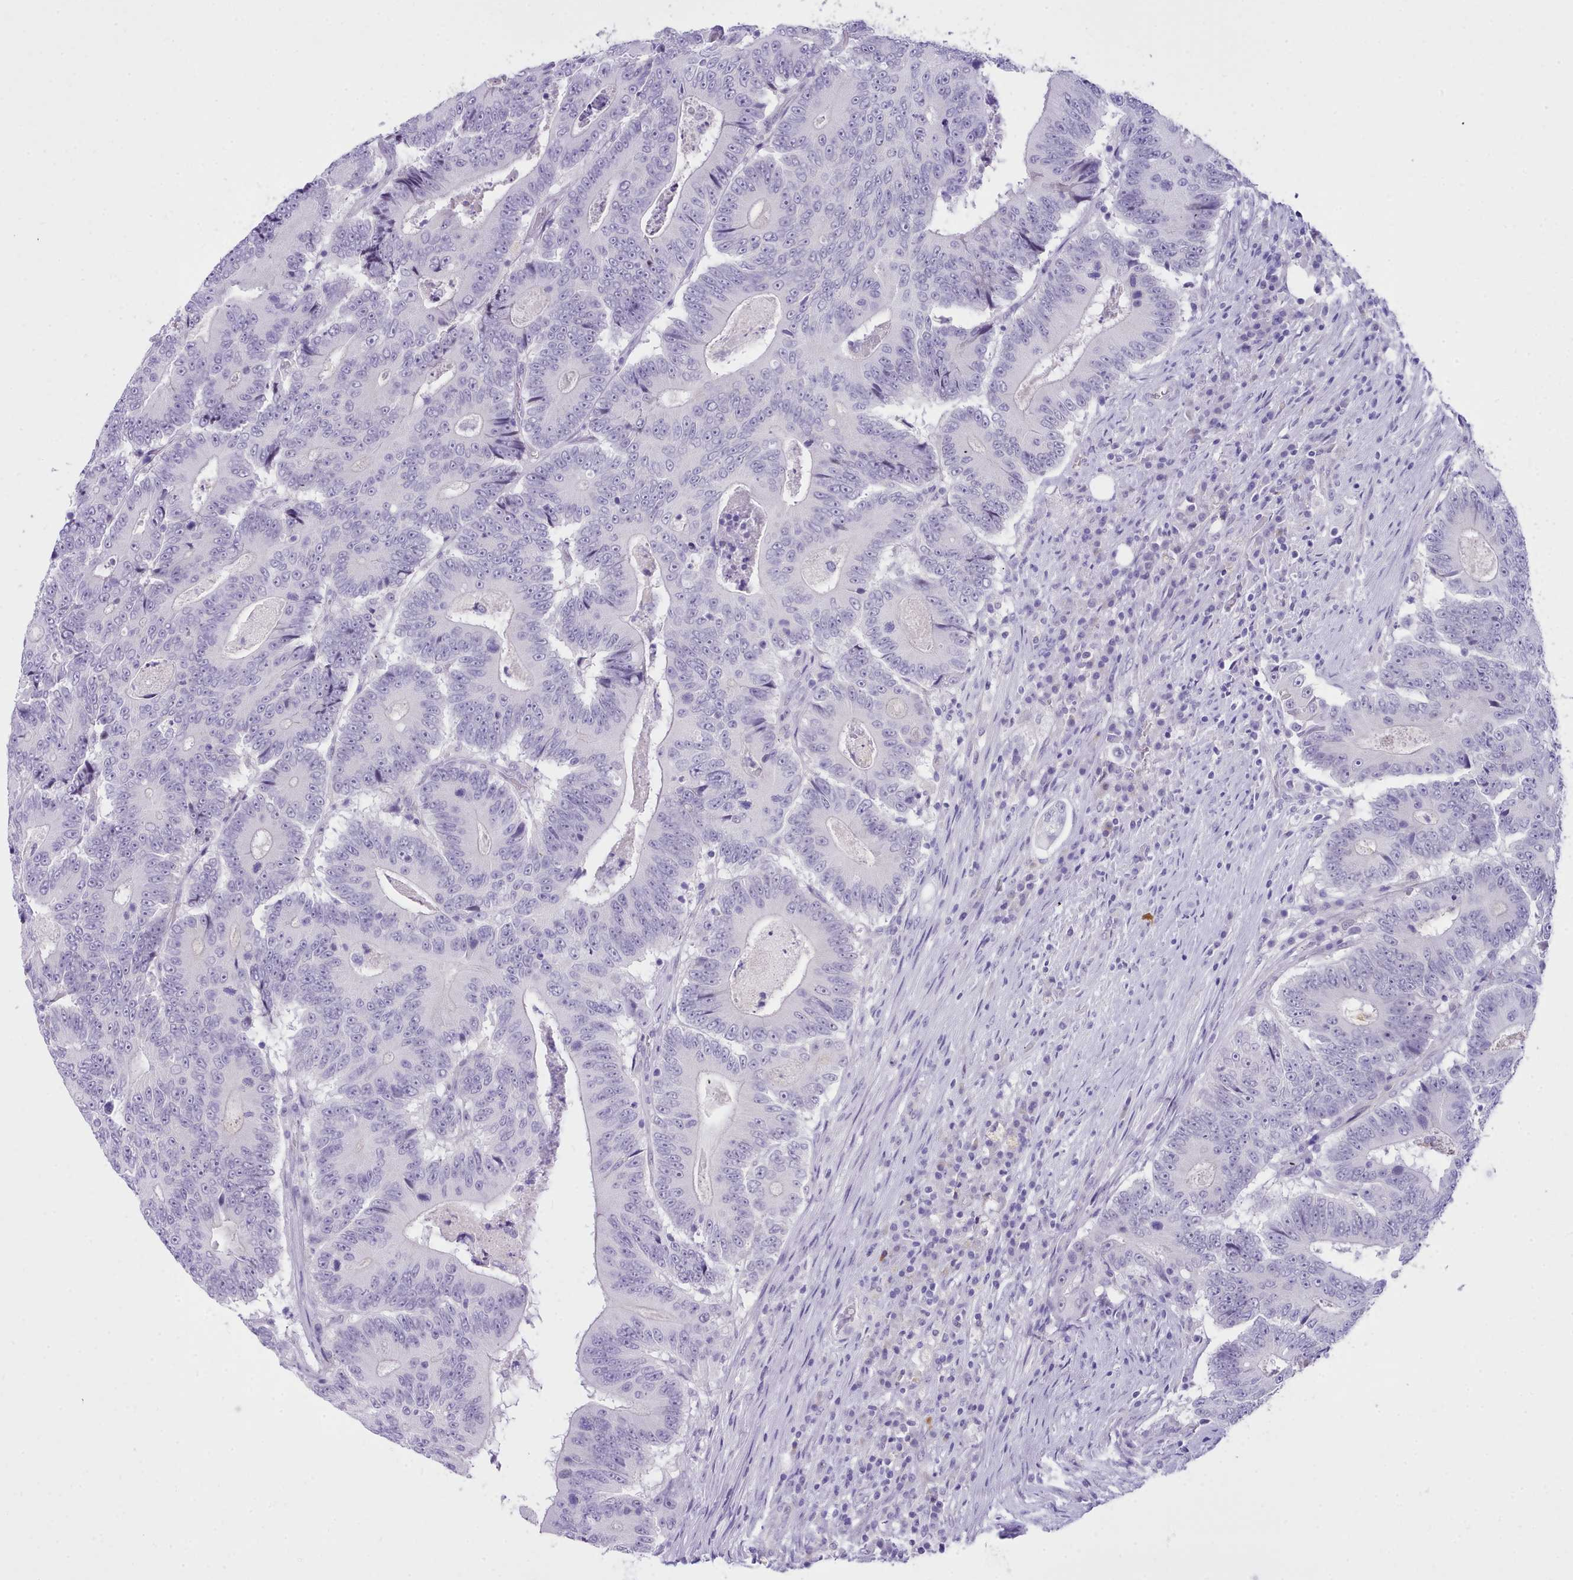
{"staining": {"intensity": "negative", "quantity": "none", "location": "none"}, "tissue": "colorectal cancer", "cell_type": "Tumor cells", "image_type": "cancer", "snomed": [{"axis": "morphology", "description": "Adenocarcinoma, NOS"}, {"axis": "topography", "description": "Colon"}], "caption": "DAB (3,3'-diaminobenzidine) immunohistochemical staining of adenocarcinoma (colorectal) displays no significant staining in tumor cells.", "gene": "LRRC37A", "patient": {"sex": "male", "age": 83}}